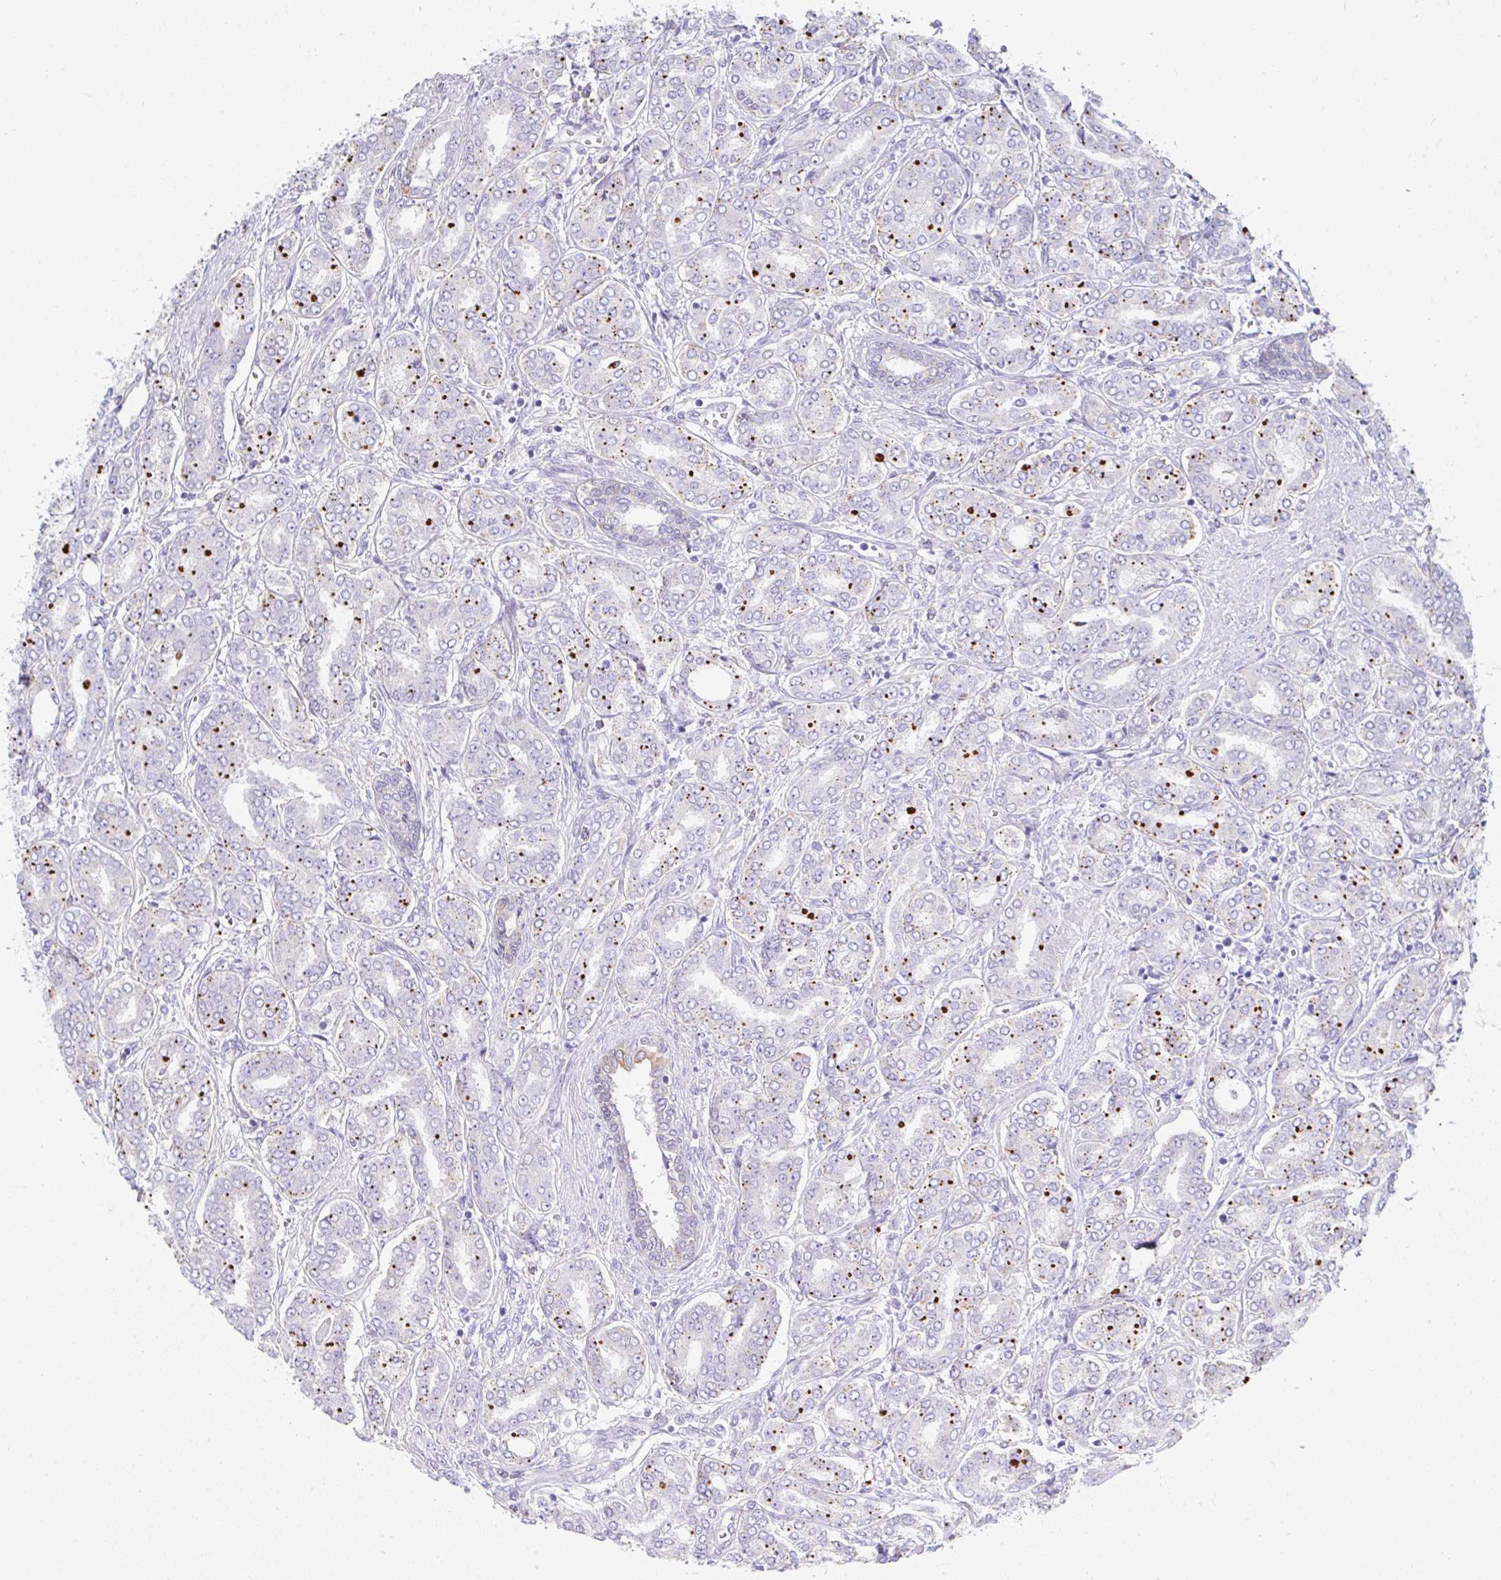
{"staining": {"intensity": "moderate", "quantity": ">75%", "location": "cytoplasmic/membranous"}, "tissue": "prostate cancer", "cell_type": "Tumor cells", "image_type": "cancer", "snomed": [{"axis": "morphology", "description": "Adenocarcinoma, High grade"}, {"axis": "topography", "description": "Prostate"}], "caption": "Brown immunohistochemical staining in prostate high-grade adenocarcinoma demonstrates moderate cytoplasmic/membranous positivity in approximately >75% of tumor cells.", "gene": "ZNF33A", "patient": {"sex": "male", "age": 72}}